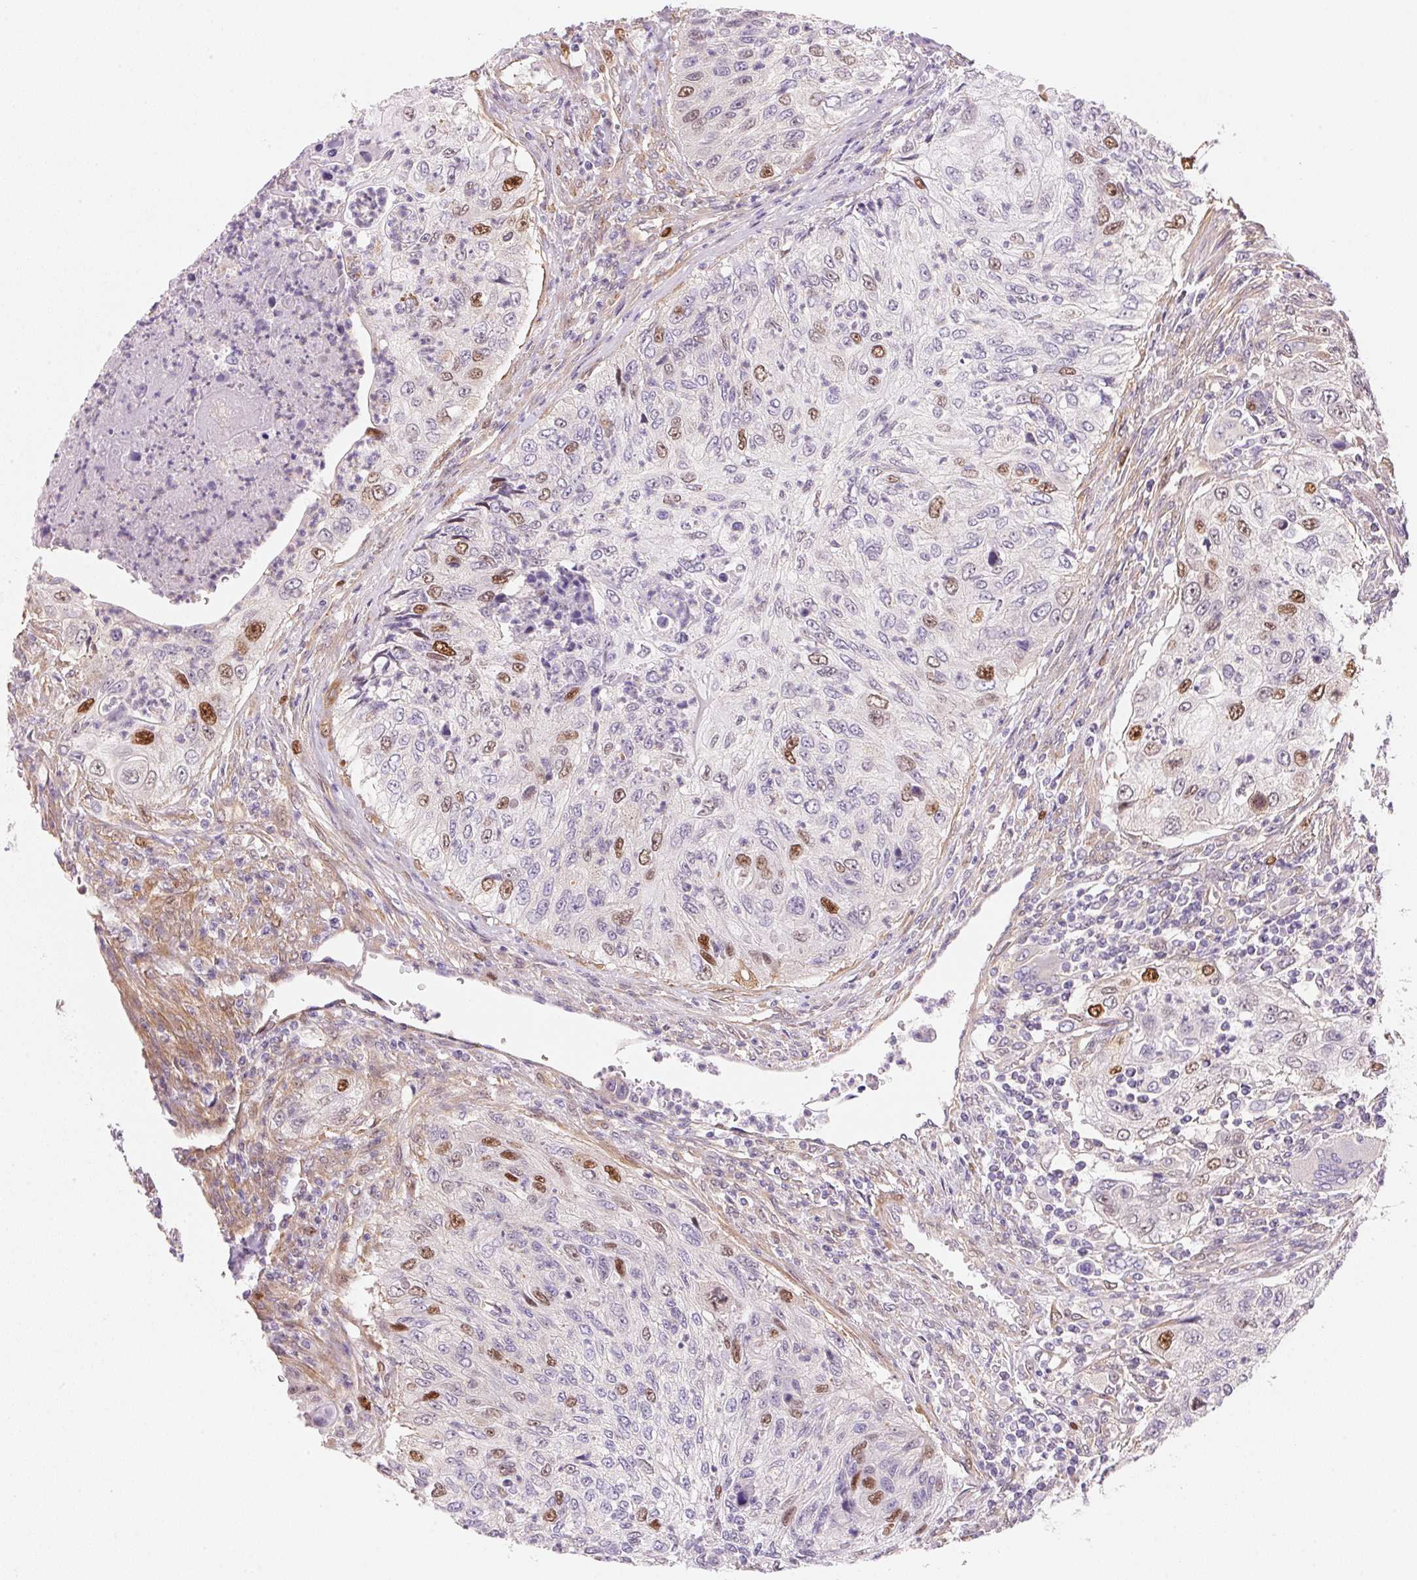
{"staining": {"intensity": "moderate", "quantity": "<25%", "location": "nuclear"}, "tissue": "urothelial cancer", "cell_type": "Tumor cells", "image_type": "cancer", "snomed": [{"axis": "morphology", "description": "Urothelial carcinoma, High grade"}, {"axis": "topography", "description": "Urinary bladder"}], "caption": "Moderate nuclear protein staining is present in about <25% of tumor cells in urothelial carcinoma (high-grade).", "gene": "SMTN", "patient": {"sex": "female", "age": 60}}